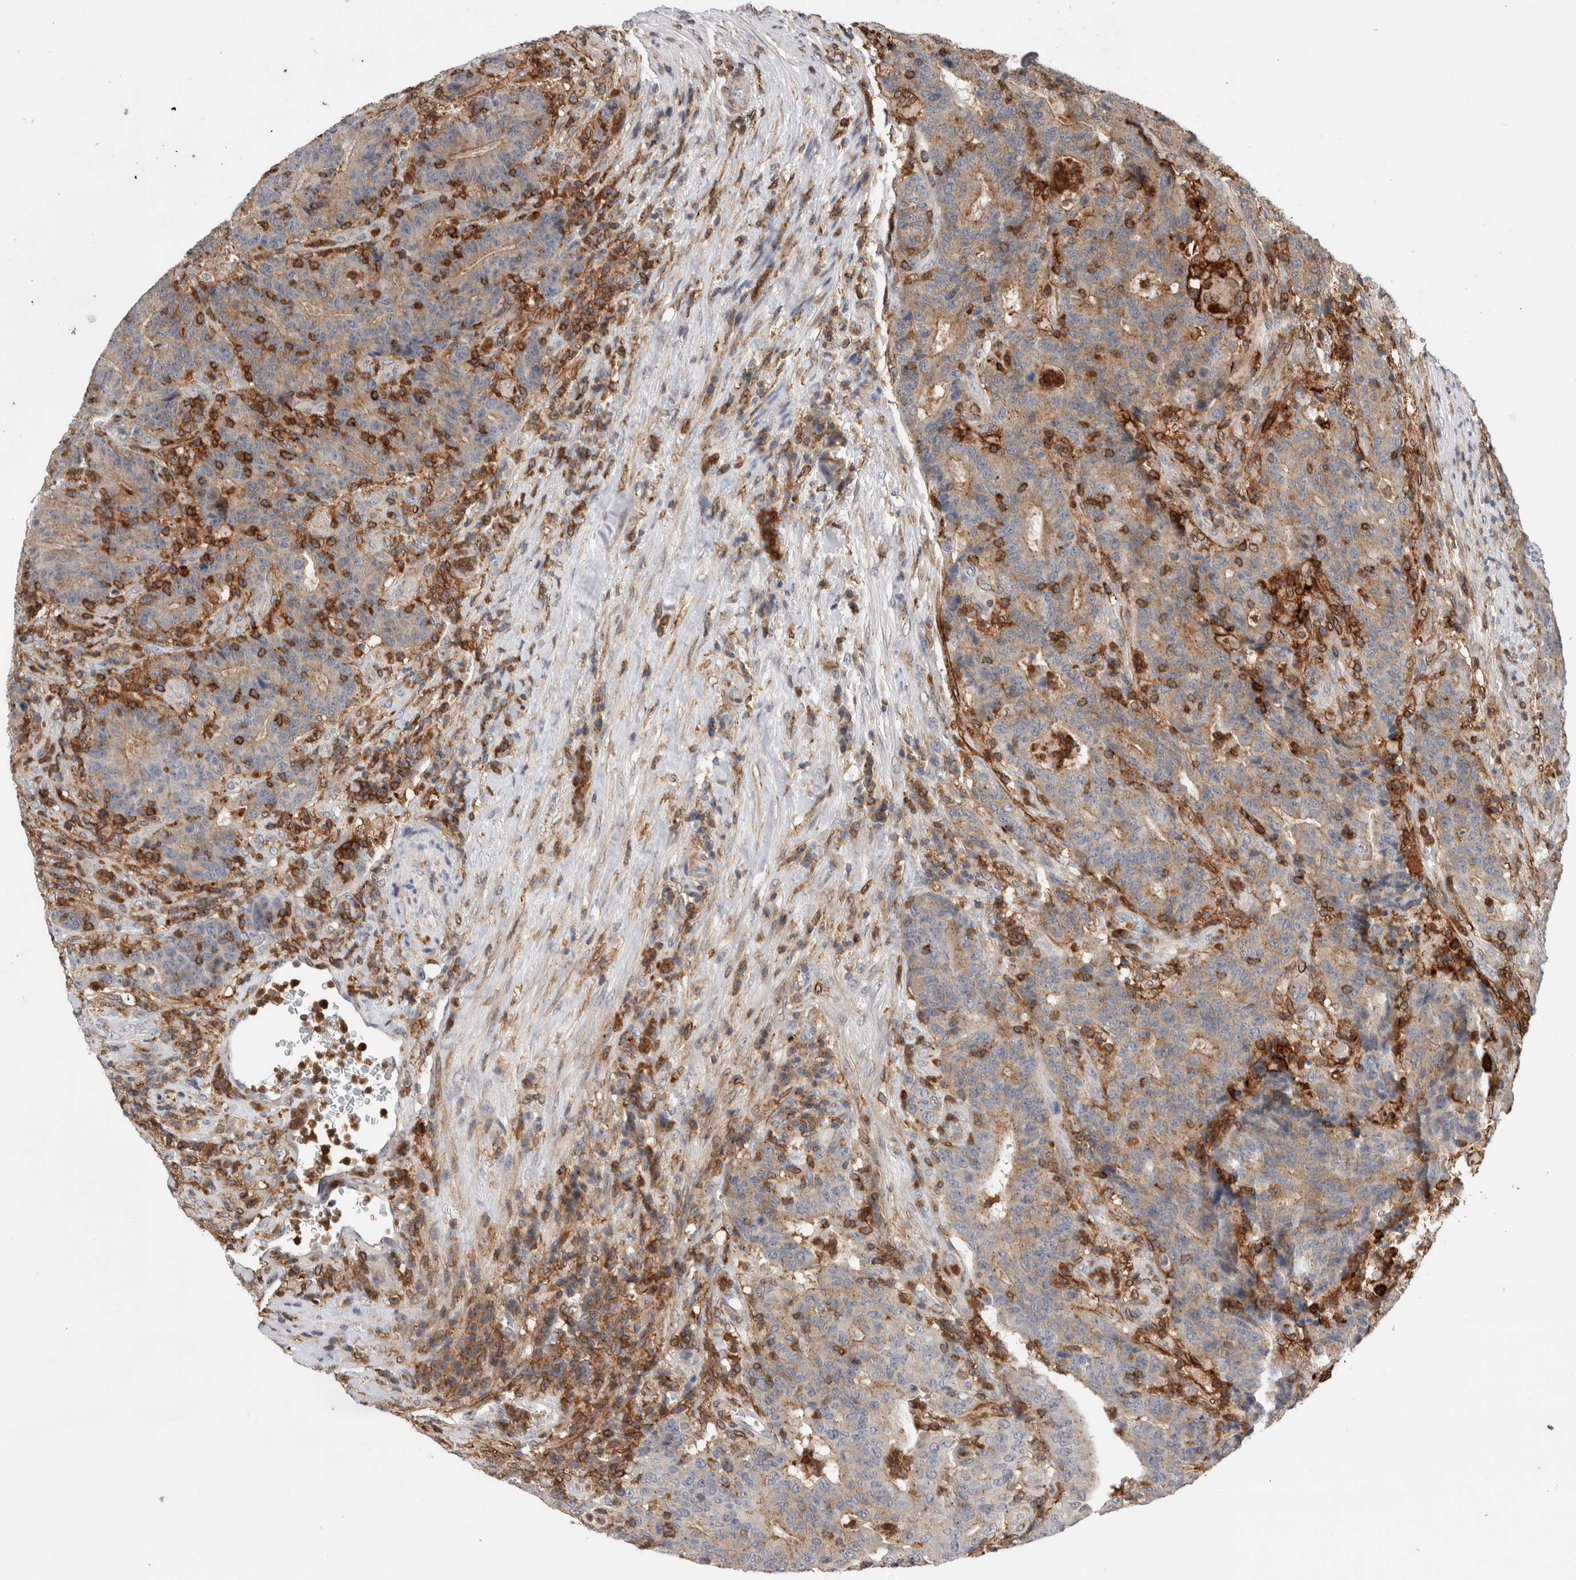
{"staining": {"intensity": "weak", "quantity": ">75%", "location": "cytoplasmic/membranous"}, "tissue": "colorectal cancer", "cell_type": "Tumor cells", "image_type": "cancer", "snomed": [{"axis": "morphology", "description": "Normal tissue, NOS"}, {"axis": "morphology", "description": "Adenocarcinoma, NOS"}, {"axis": "topography", "description": "Colon"}], "caption": "Colorectal adenocarcinoma was stained to show a protein in brown. There is low levels of weak cytoplasmic/membranous staining in about >75% of tumor cells.", "gene": "CCDC88B", "patient": {"sex": "female", "age": 75}}